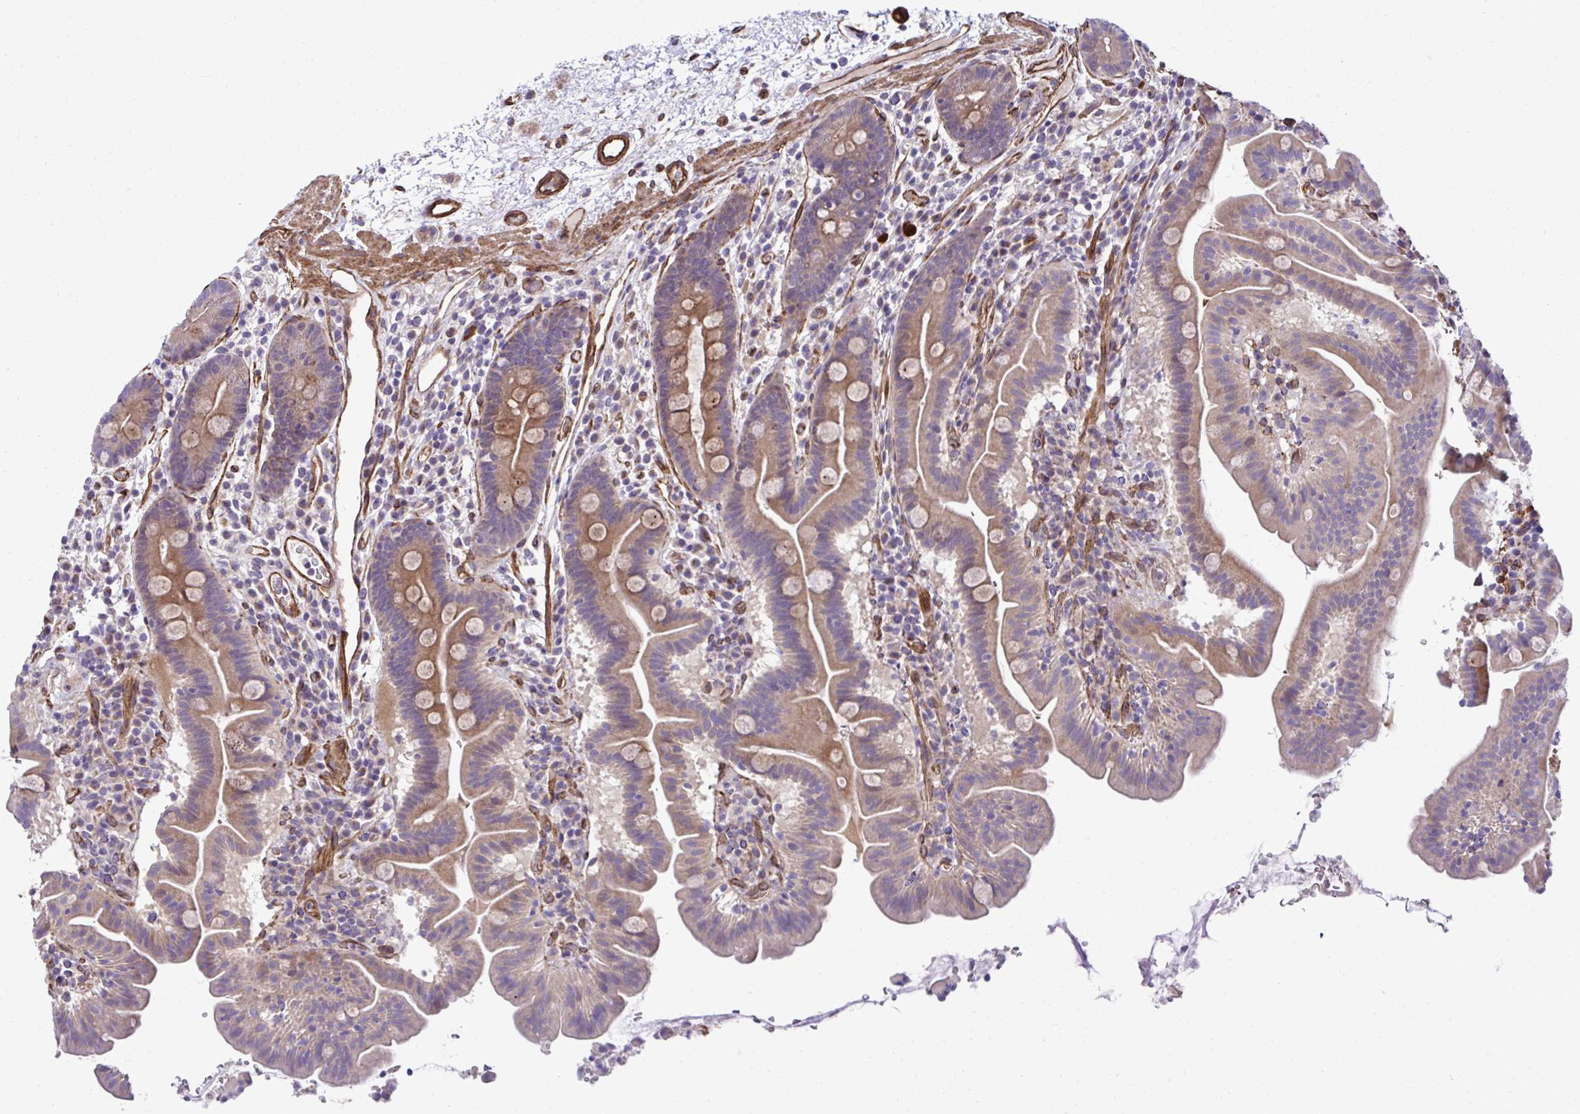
{"staining": {"intensity": "moderate", "quantity": ">75%", "location": "cytoplasmic/membranous"}, "tissue": "small intestine", "cell_type": "Glandular cells", "image_type": "normal", "snomed": [{"axis": "morphology", "description": "Normal tissue, NOS"}, {"axis": "topography", "description": "Small intestine"}], "caption": "Brown immunohistochemical staining in benign small intestine reveals moderate cytoplasmic/membranous staining in approximately >75% of glandular cells.", "gene": "TRIM52", "patient": {"sex": "male", "age": 26}}